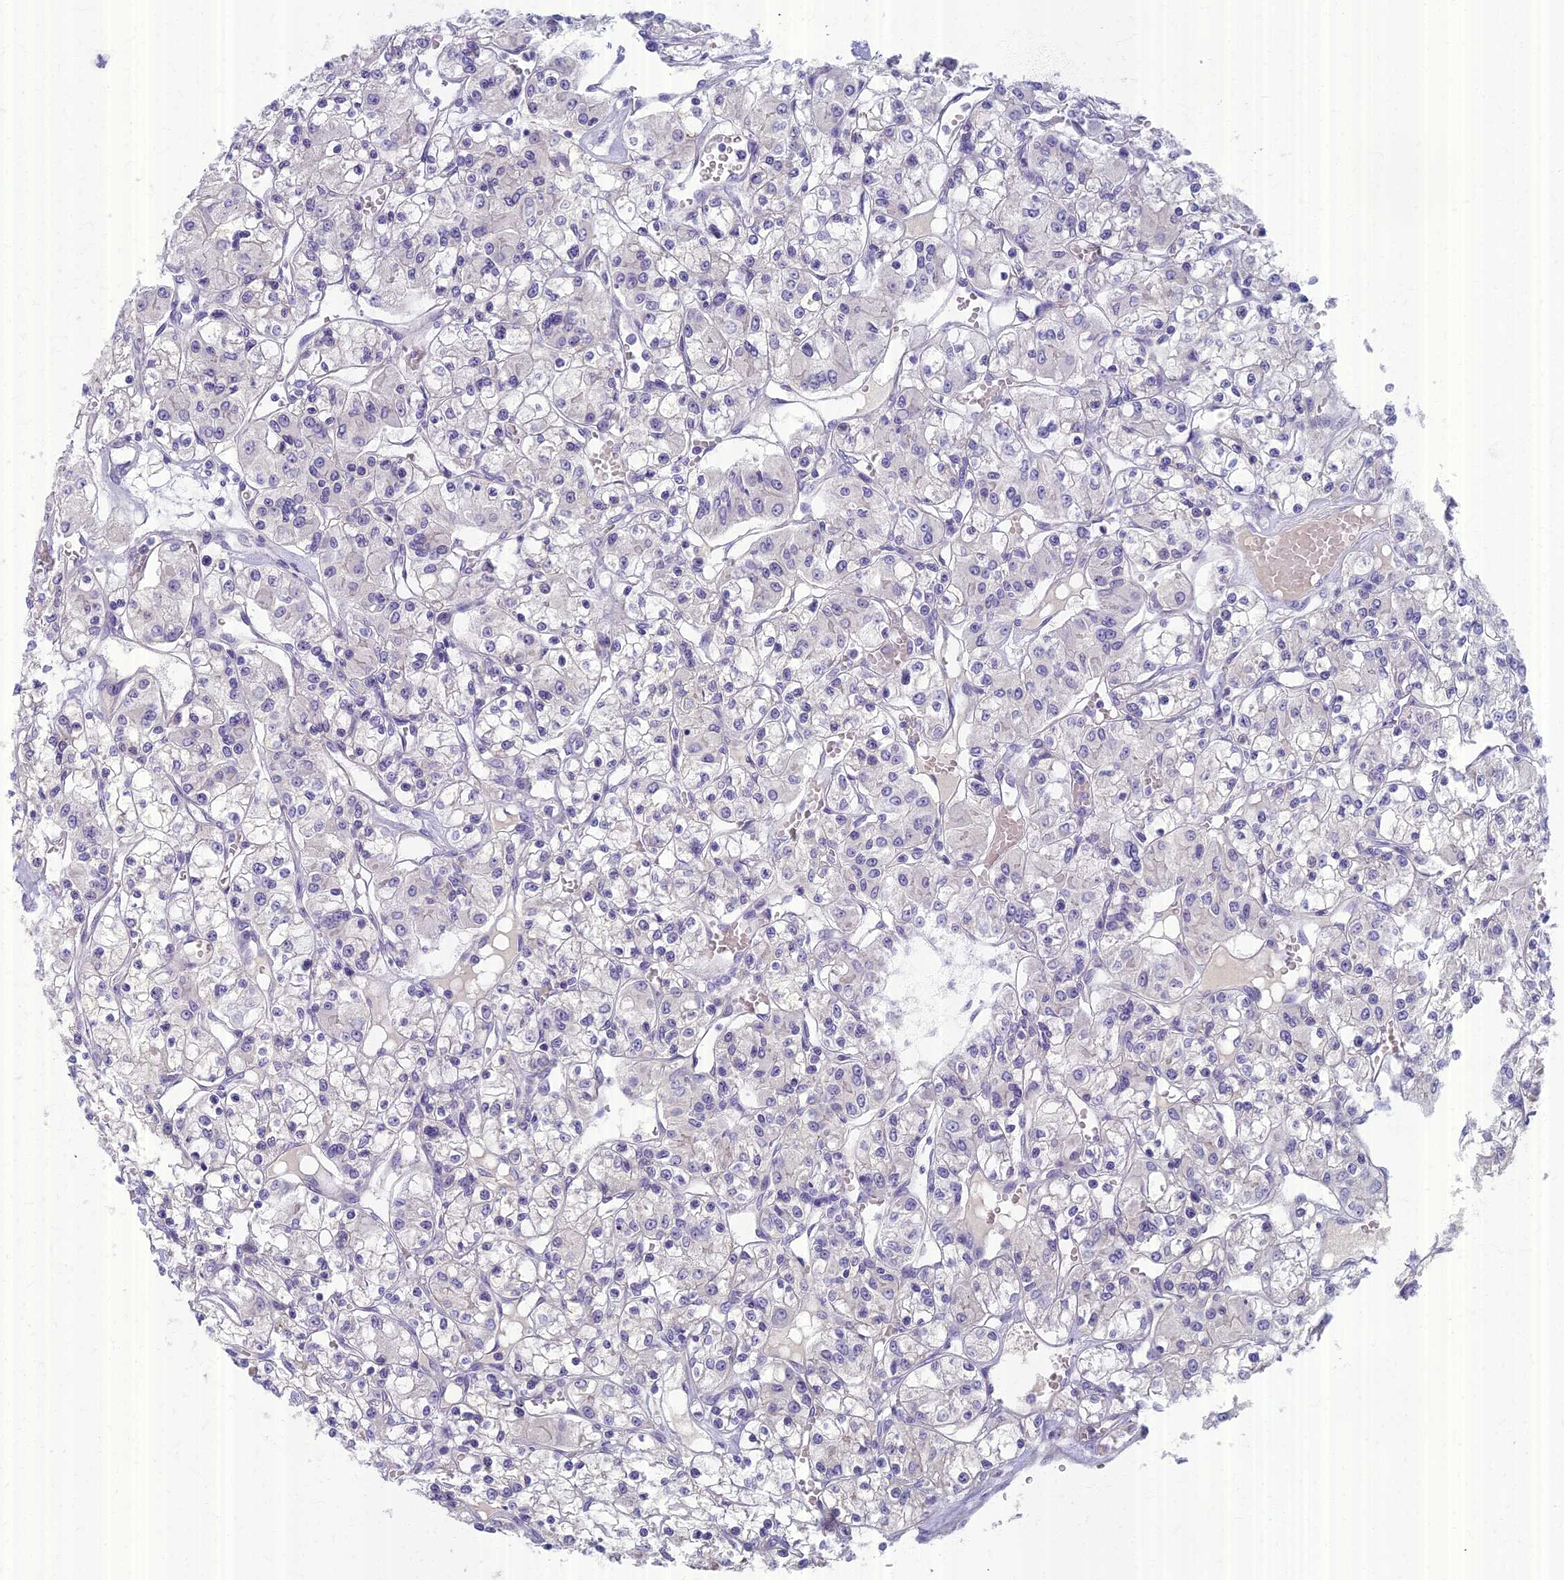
{"staining": {"intensity": "negative", "quantity": "none", "location": "none"}, "tissue": "renal cancer", "cell_type": "Tumor cells", "image_type": "cancer", "snomed": [{"axis": "morphology", "description": "Adenocarcinoma, NOS"}, {"axis": "topography", "description": "Kidney"}], "caption": "Immunohistochemical staining of renal adenocarcinoma demonstrates no significant expression in tumor cells. (Stains: DAB IHC with hematoxylin counter stain, Microscopy: brightfield microscopy at high magnification).", "gene": "AP4E1", "patient": {"sex": "female", "age": 59}}